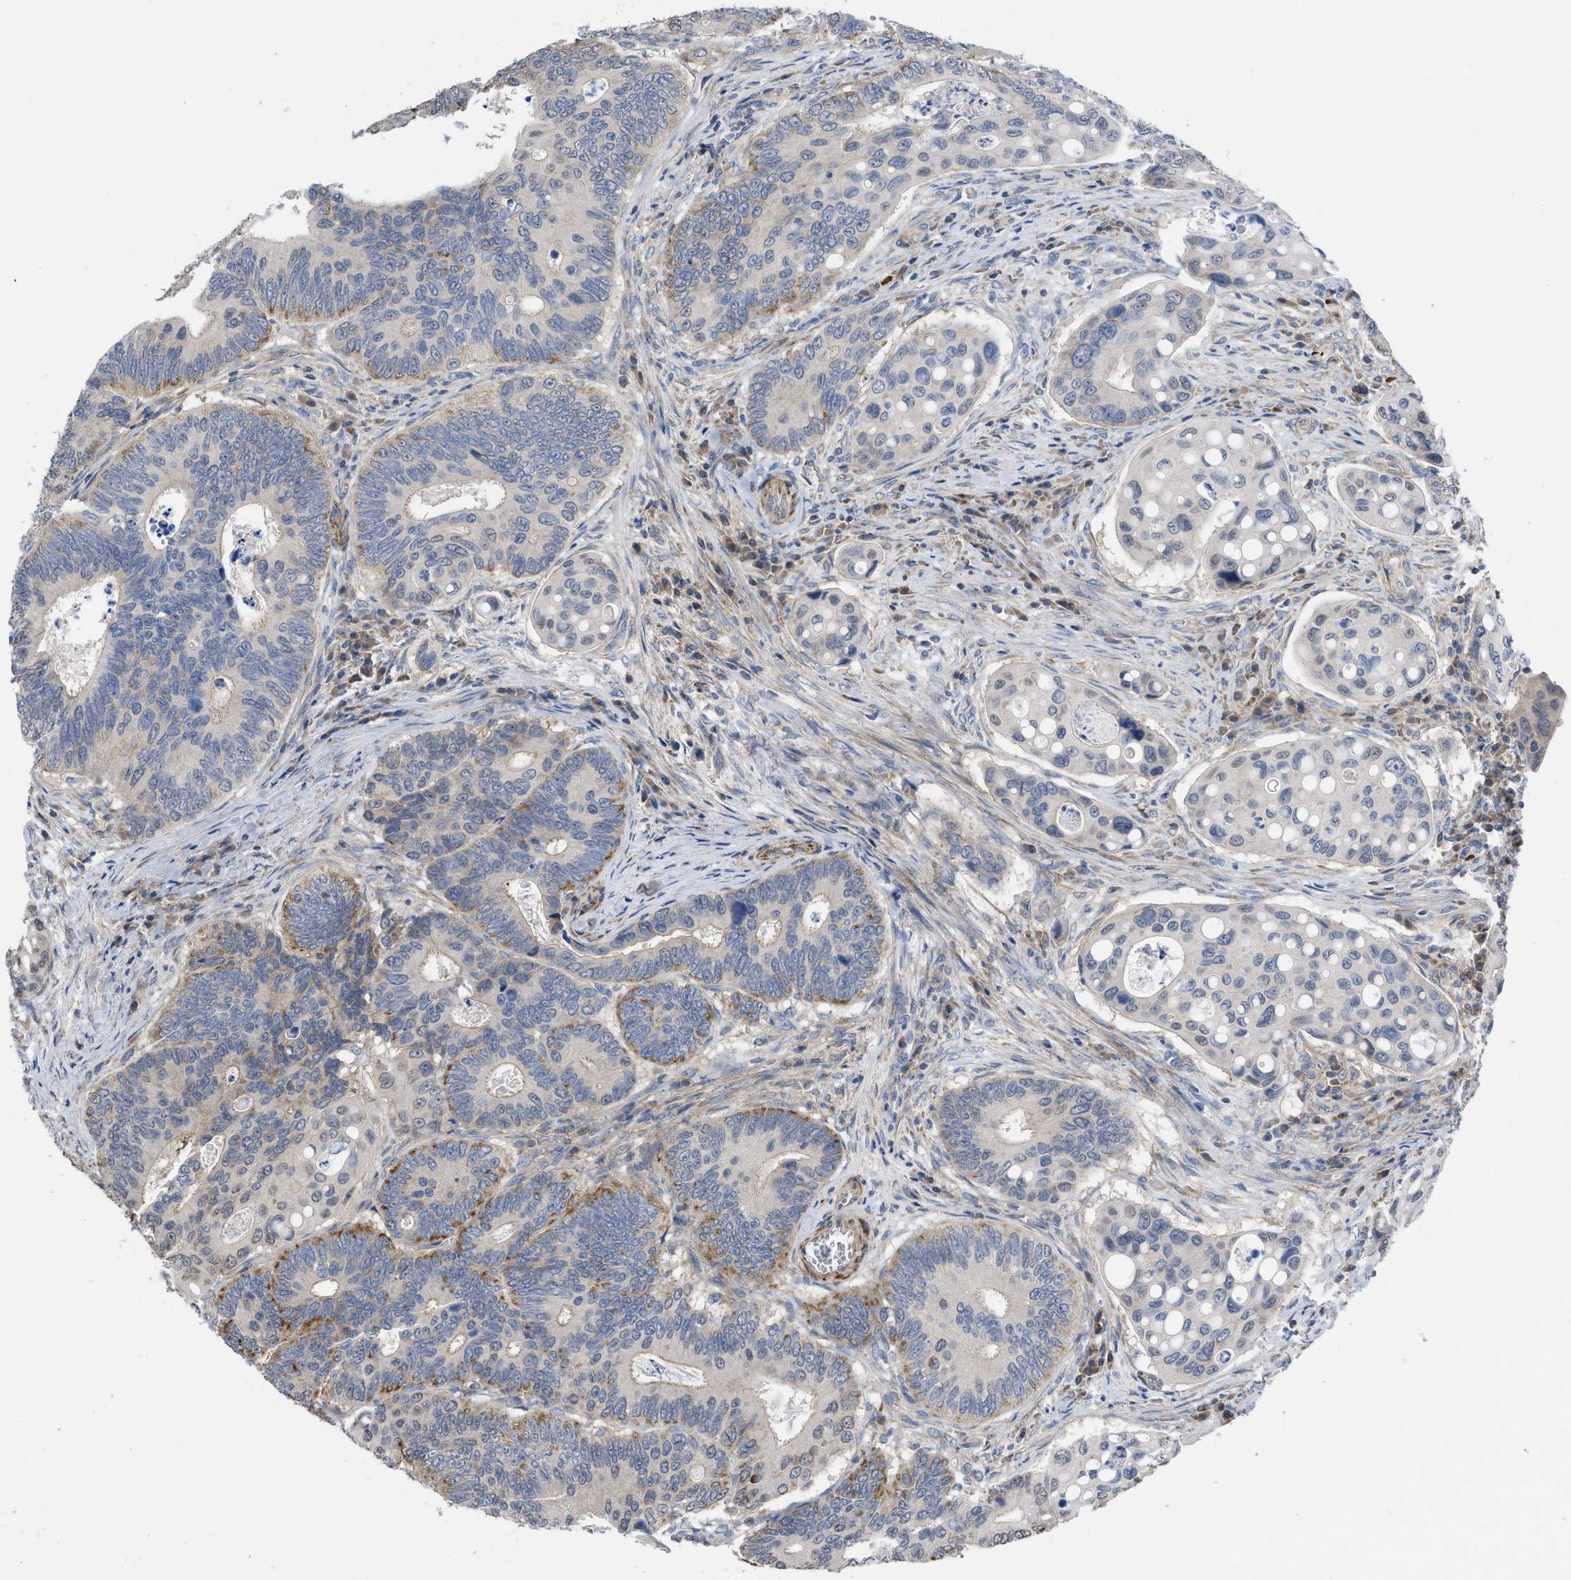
{"staining": {"intensity": "moderate", "quantity": "<25%", "location": "cytoplasmic/membranous"}, "tissue": "colorectal cancer", "cell_type": "Tumor cells", "image_type": "cancer", "snomed": [{"axis": "morphology", "description": "Inflammation, NOS"}, {"axis": "morphology", "description": "Adenocarcinoma, NOS"}, {"axis": "topography", "description": "Colon"}], "caption": "Colorectal adenocarcinoma stained for a protein (brown) reveals moderate cytoplasmic/membranous positive expression in about <25% of tumor cells.", "gene": "TMEM131", "patient": {"sex": "male", "age": 72}}